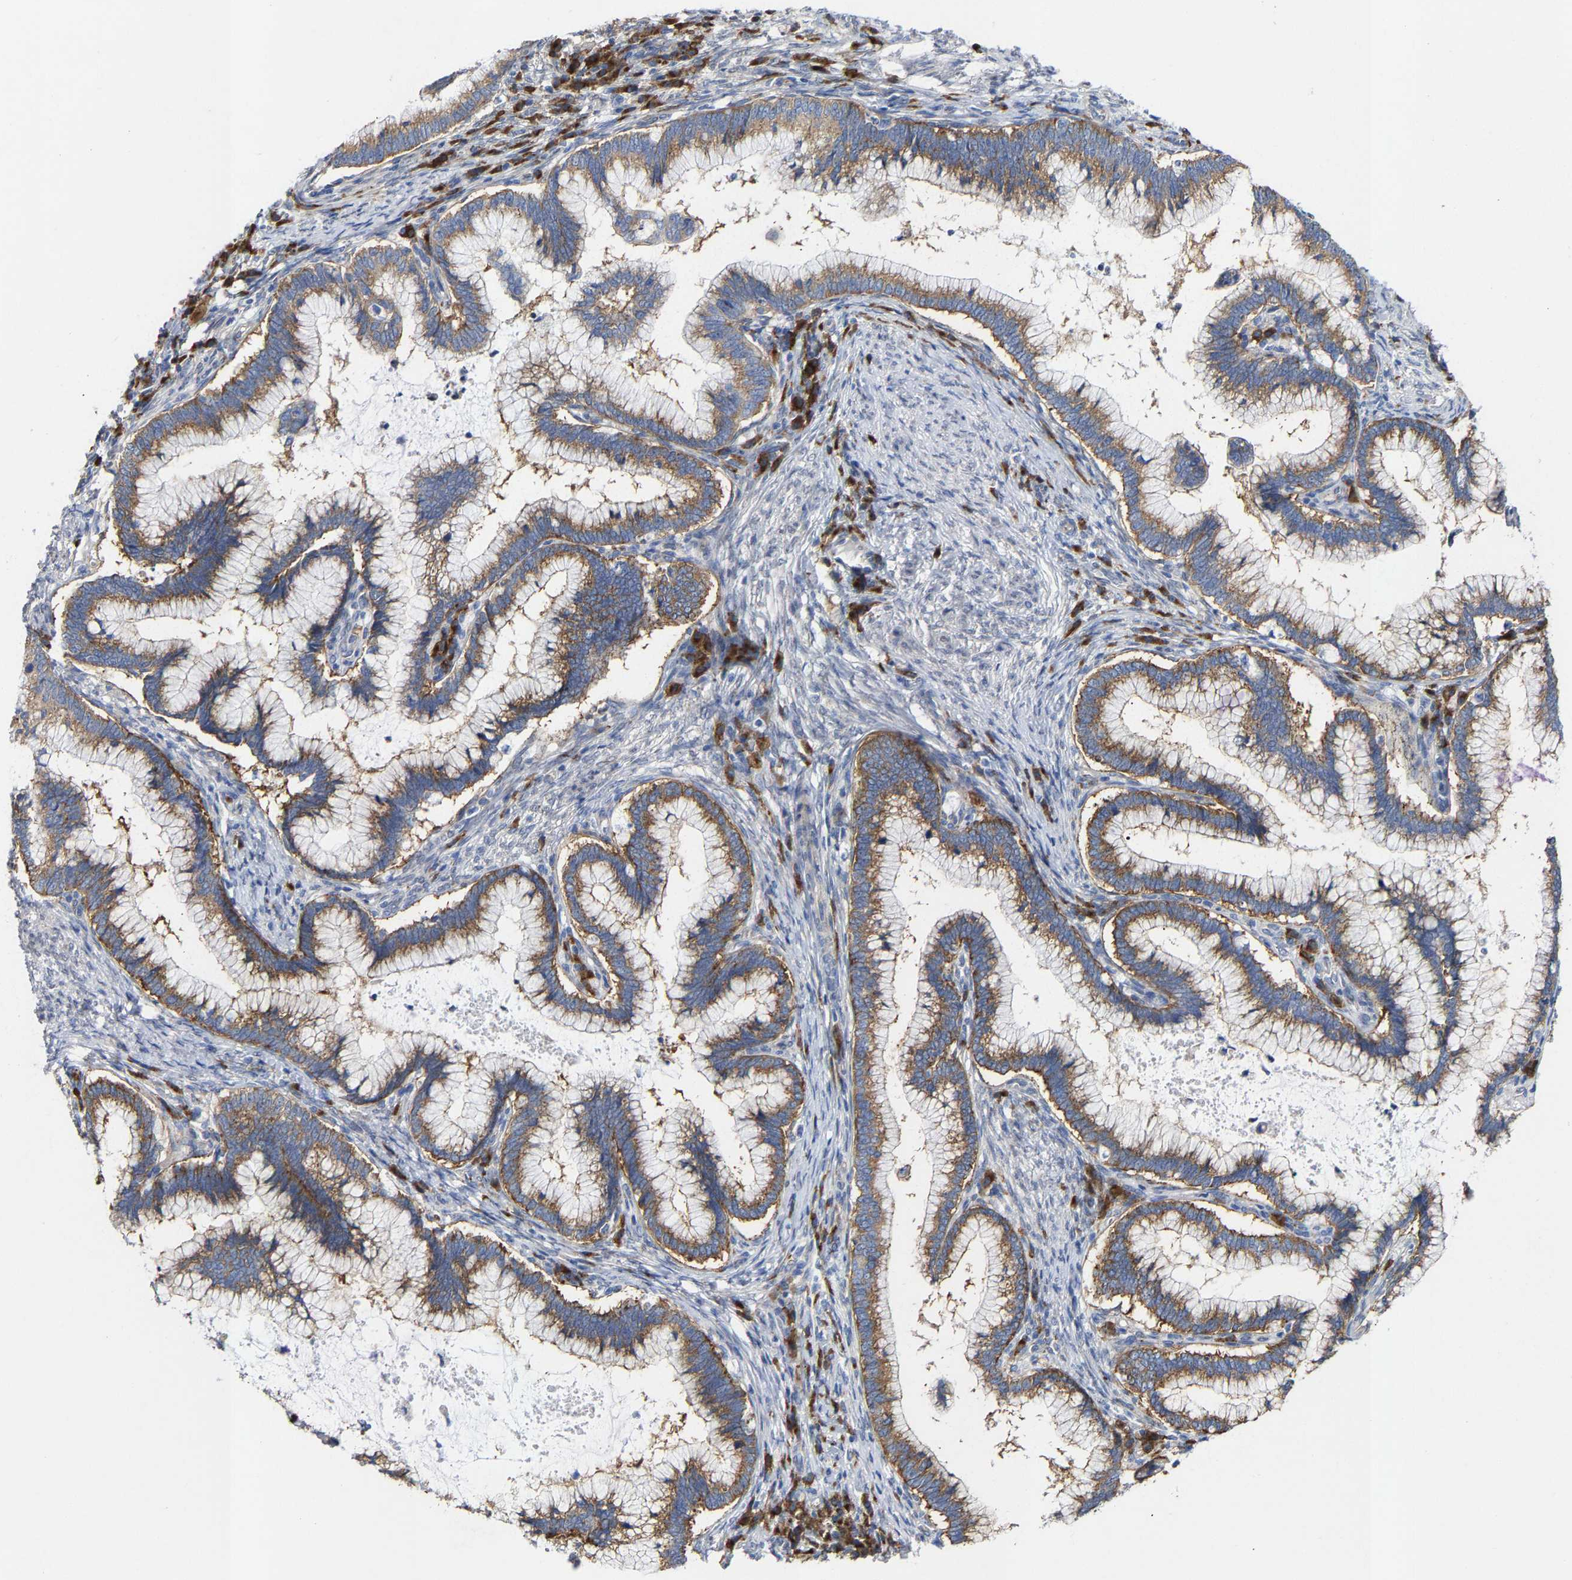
{"staining": {"intensity": "moderate", "quantity": ">75%", "location": "cytoplasmic/membranous"}, "tissue": "cervical cancer", "cell_type": "Tumor cells", "image_type": "cancer", "snomed": [{"axis": "morphology", "description": "Adenocarcinoma, NOS"}, {"axis": "topography", "description": "Cervix"}], "caption": "The immunohistochemical stain shows moderate cytoplasmic/membranous staining in tumor cells of cervical cancer (adenocarcinoma) tissue. Using DAB (brown) and hematoxylin (blue) stains, captured at high magnification using brightfield microscopy.", "gene": "PPP1R15A", "patient": {"sex": "female", "age": 36}}